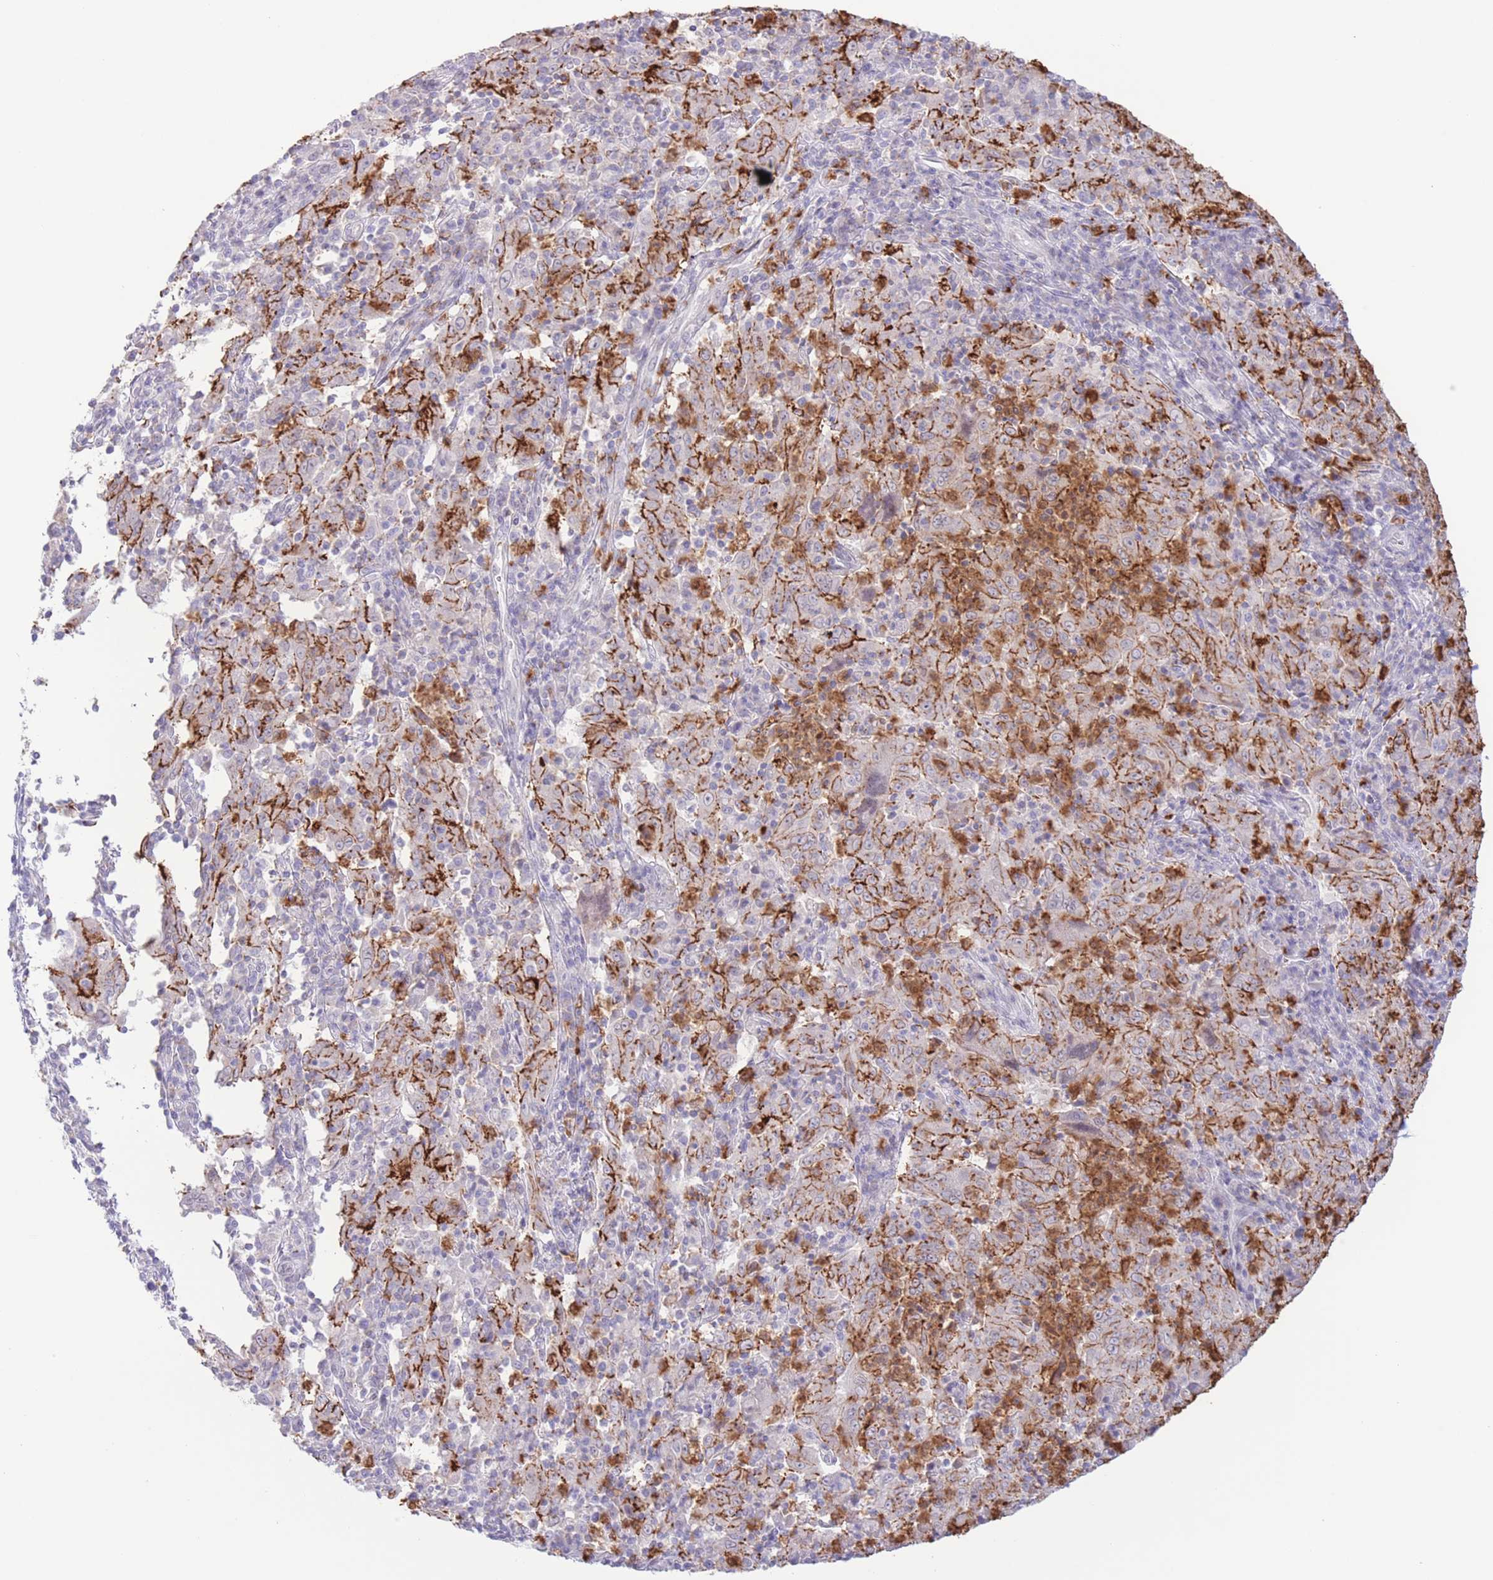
{"staining": {"intensity": "strong", "quantity": "25%-75%", "location": "cytoplasmic/membranous"}, "tissue": "pancreatic cancer", "cell_type": "Tumor cells", "image_type": "cancer", "snomed": [{"axis": "morphology", "description": "Adenocarcinoma, NOS"}, {"axis": "topography", "description": "Pancreas"}], "caption": "A photomicrograph of human pancreatic adenocarcinoma stained for a protein exhibits strong cytoplasmic/membranous brown staining in tumor cells.", "gene": "LCLAT1", "patient": {"sex": "male", "age": 63}}